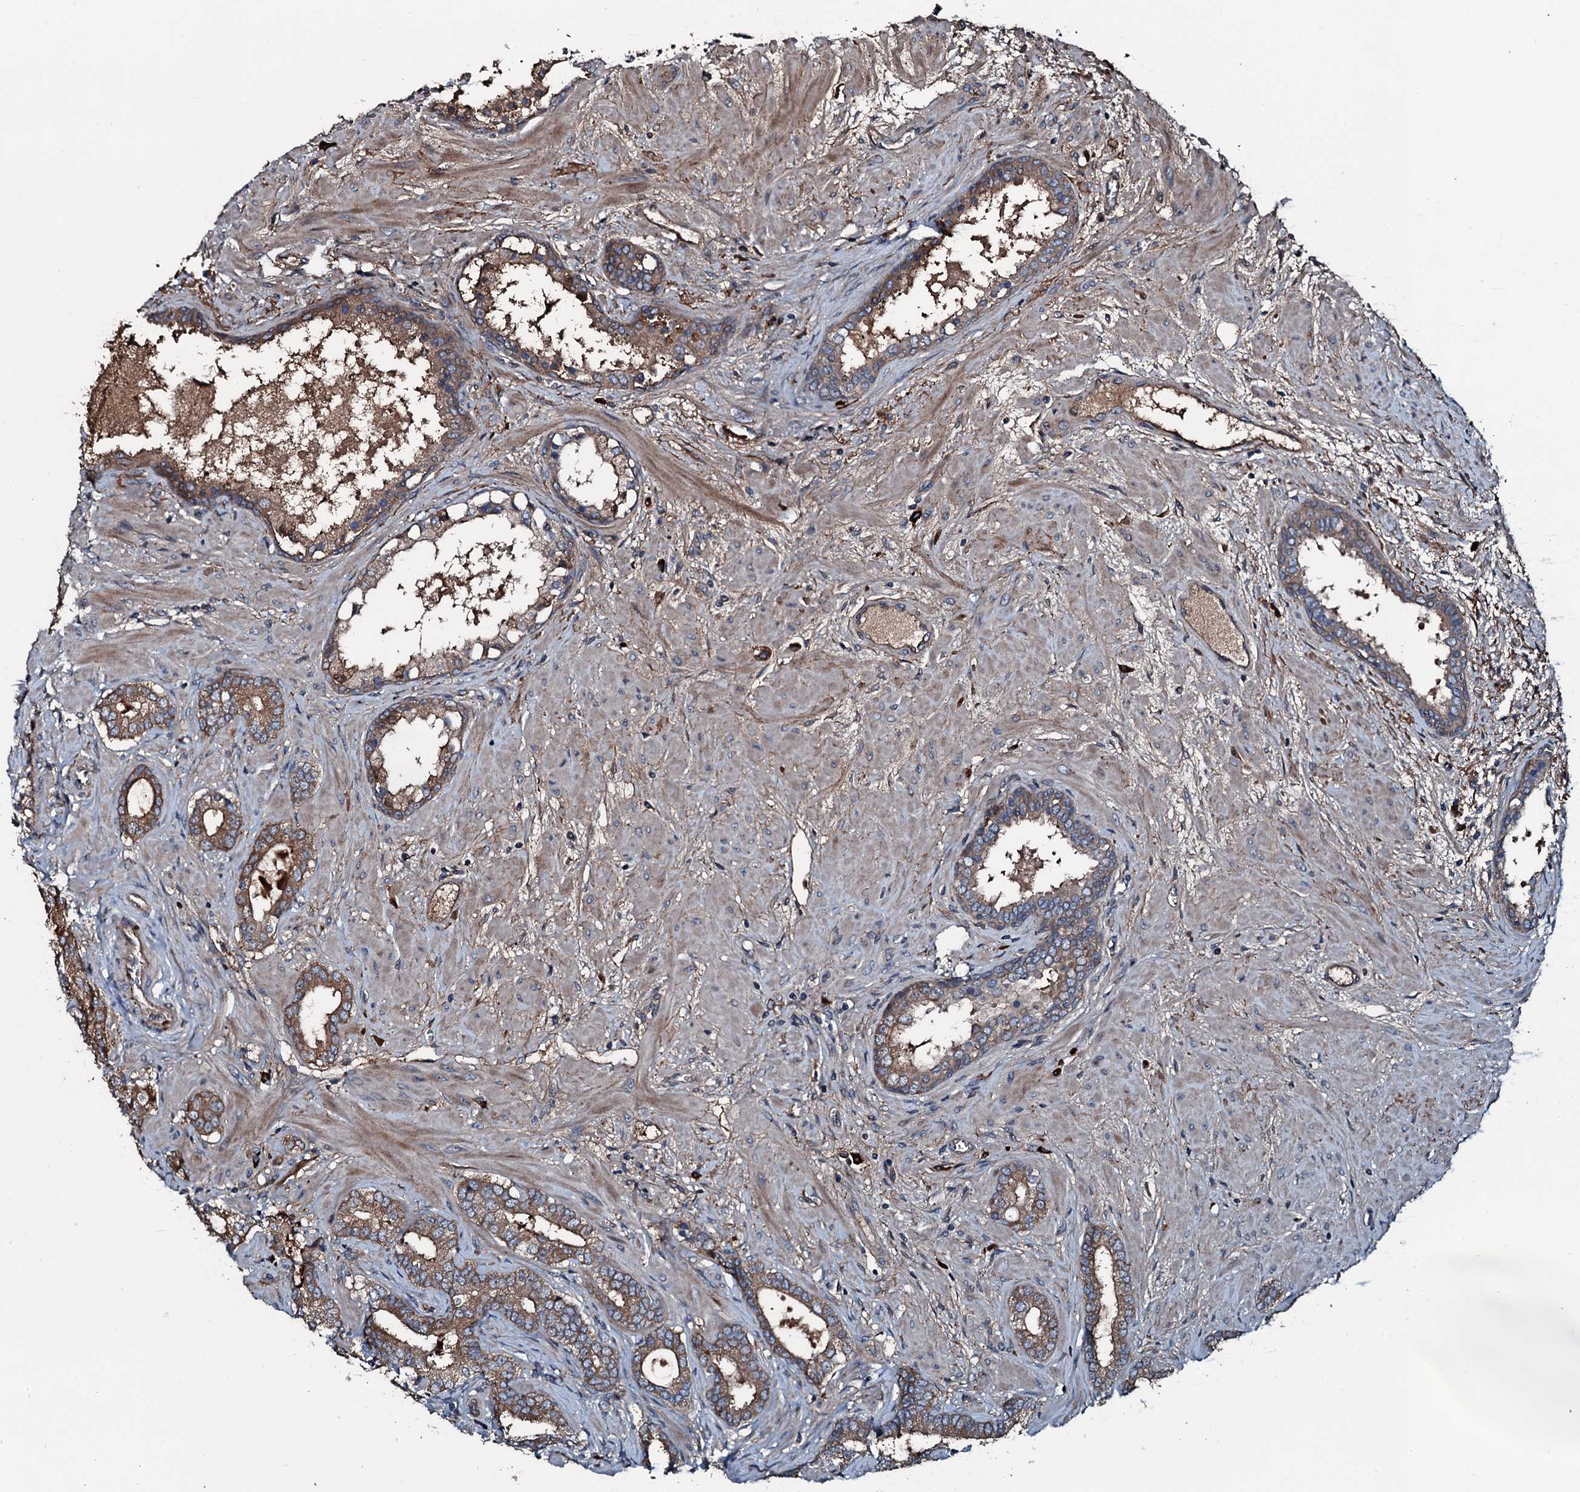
{"staining": {"intensity": "moderate", "quantity": ">75%", "location": "cytoplasmic/membranous"}, "tissue": "prostate cancer", "cell_type": "Tumor cells", "image_type": "cancer", "snomed": [{"axis": "morphology", "description": "Adenocarcinoma, High grade"}, {"axis": "topography", "description": "Prostate"}], "caption": "IHC histopathology image of prostate cancer stained for a protein (brown), which reveals medium levels of moderate cytoplasmic/membranous positivity in approximately >75% of tumor cells.", "gene": "AARS1", "patient": {"sex": "male", "age": 64}}